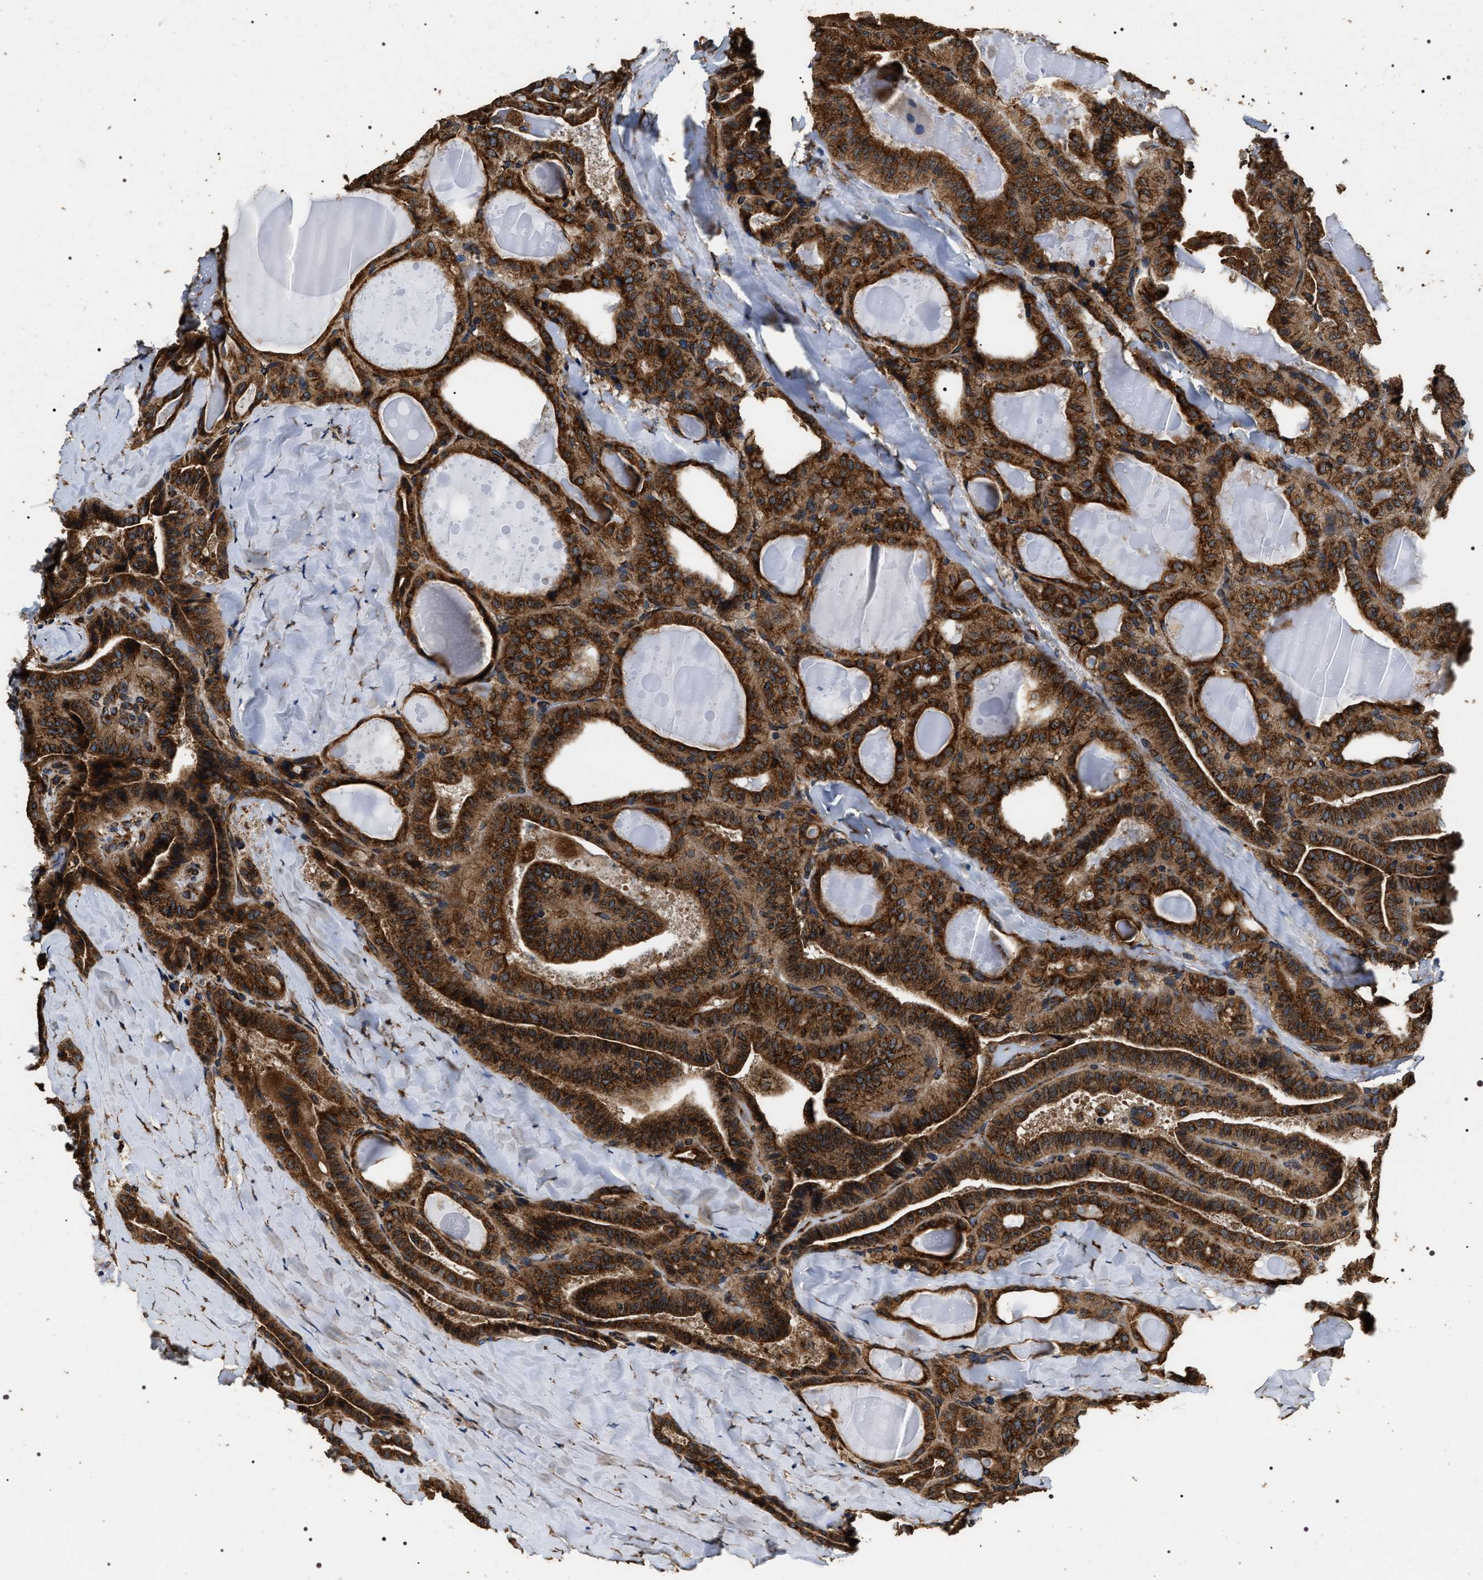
{"staining": {"intensity": "strong", "quantity": ">75%", "location": "cytoplasmic/membranous"}, "tissue": "thyroid cancer", "cell_type": "Tumor cells", "image_type": "cancer", "snomed": [{"axis": "morphology", "description": "Papillary adenocarcinoma, NOS"}, {"axis": "topography", "description": "Thyroid gland"}], "caption": "DAB (3,3'-diaminobenzidine) immunohistochemical staining of human papillary adenocarcinoma (thyroid) shows strong cytoplasmic/membranous protein positivity in about >75% of tumor cells. (Brightfield microscopy of DAB IHC at high magnification).", "gene": "KTN1", "patient": {"sex": "male", "age": 77}}